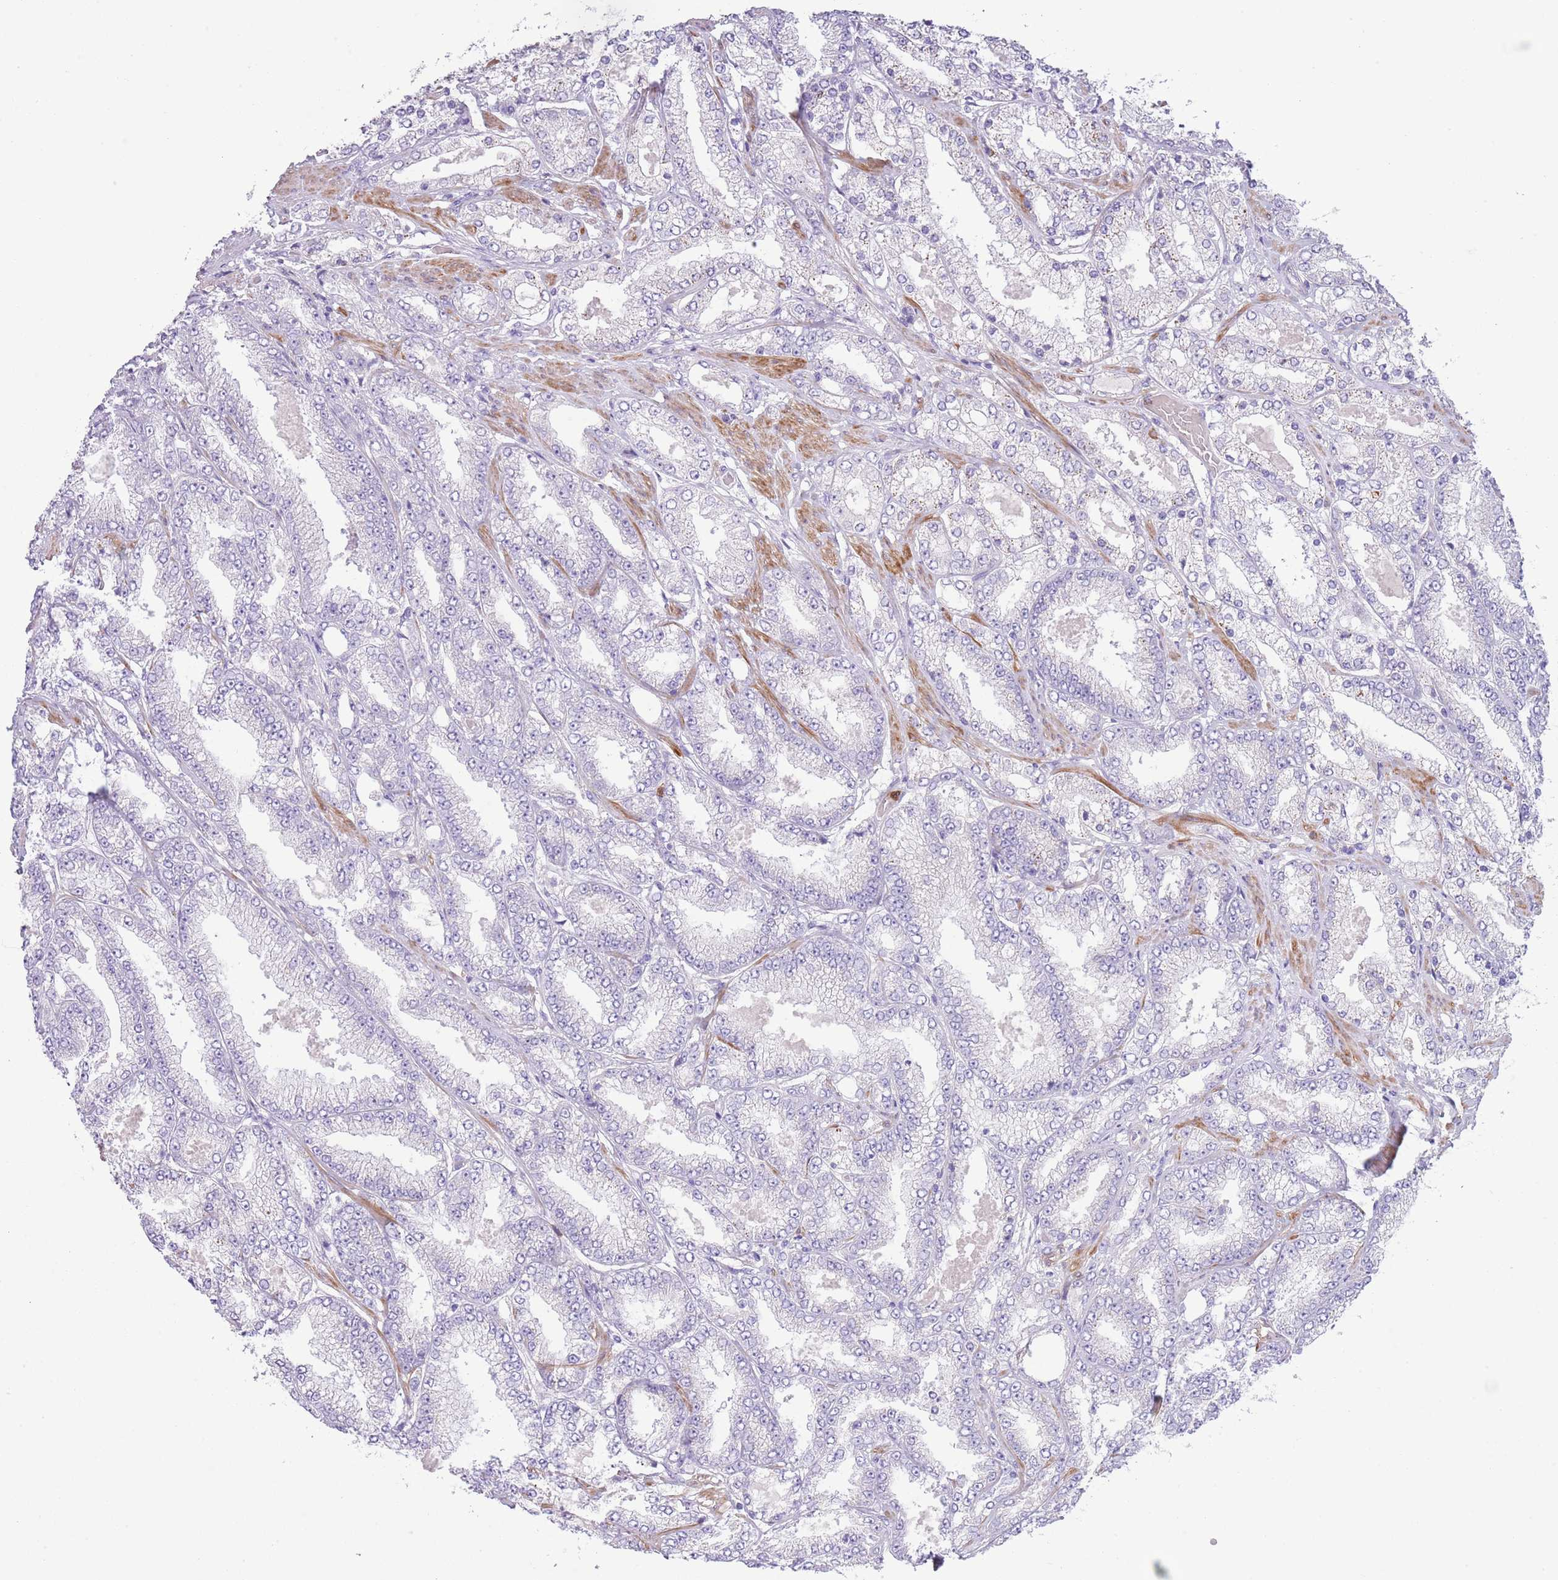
{"staining": {"intensity": "negative", "quantity": "none", "location": "none"}, "tissue": "prostate cancer", "cell_type": "Tumor cells", "image_type": "cancer", "snomed": [{"axis": "morphology", "description": "Adenocarcinoma, High grade"}, {"axis": "topography", "description": "Prostate"}], "caption": "Image shows no significant protein staining in tumor cells of prostate cancer. (Brightfield microscopy of DAB (3,3'-diaminobenzidine) immunohistochemistry at high magnification).", "gene": "OR6M1", "patient": {"sex": "male", "age": 68}}